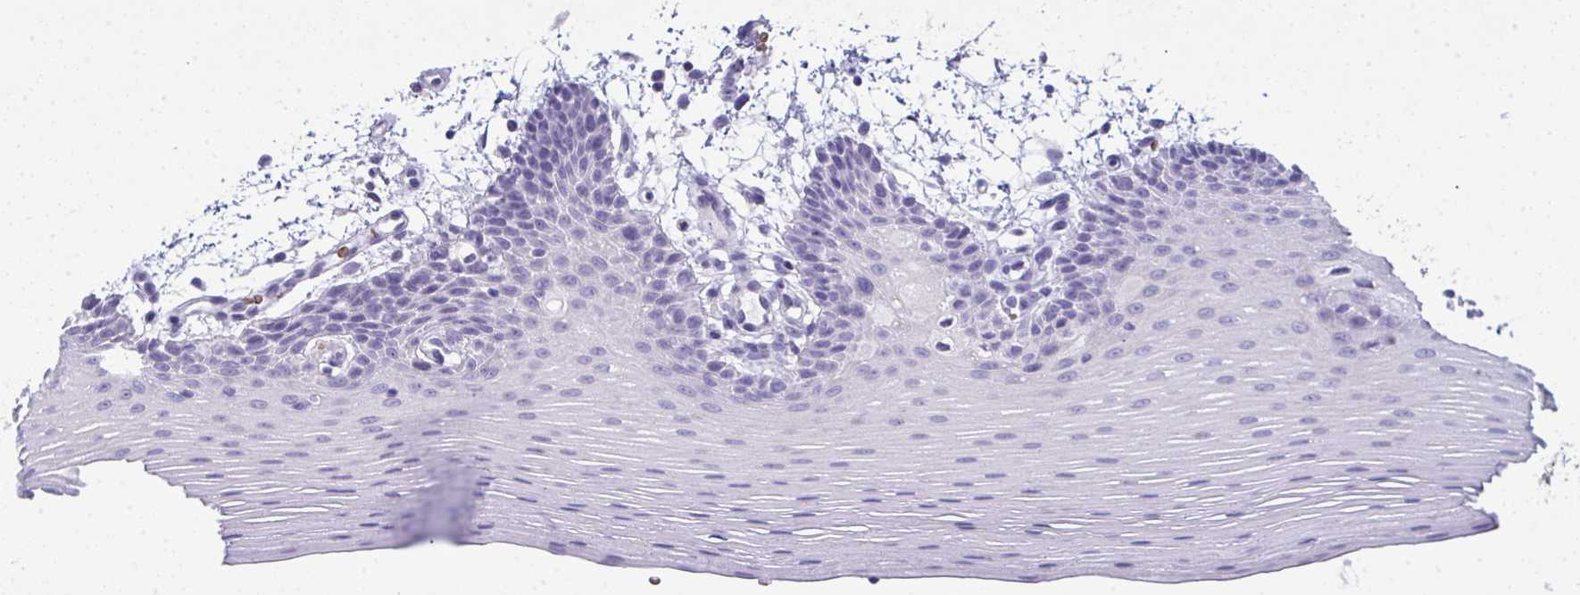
{"staining": {"intensity": "negative", "quantity": "none", "location": "none"}, "tissue": "oral mucosa", "cell_type": "Squamous epithelial cells", "image_type": "normal", "snomed": [{"axis": "morphology", "description": "Normal tissue, NOS"}, {"axis": "topography", "description": "Oral tissue"}], "caption": "This micrograph is of normal oral mucosa stained with immunohistochemistry (IHC) to label a protein in brown with the nuclei are counter-stained blue. There is no expression in squamous epithelial cells.", "gene": "SPTB", "patient": {"sex": "female", "age": 81}}